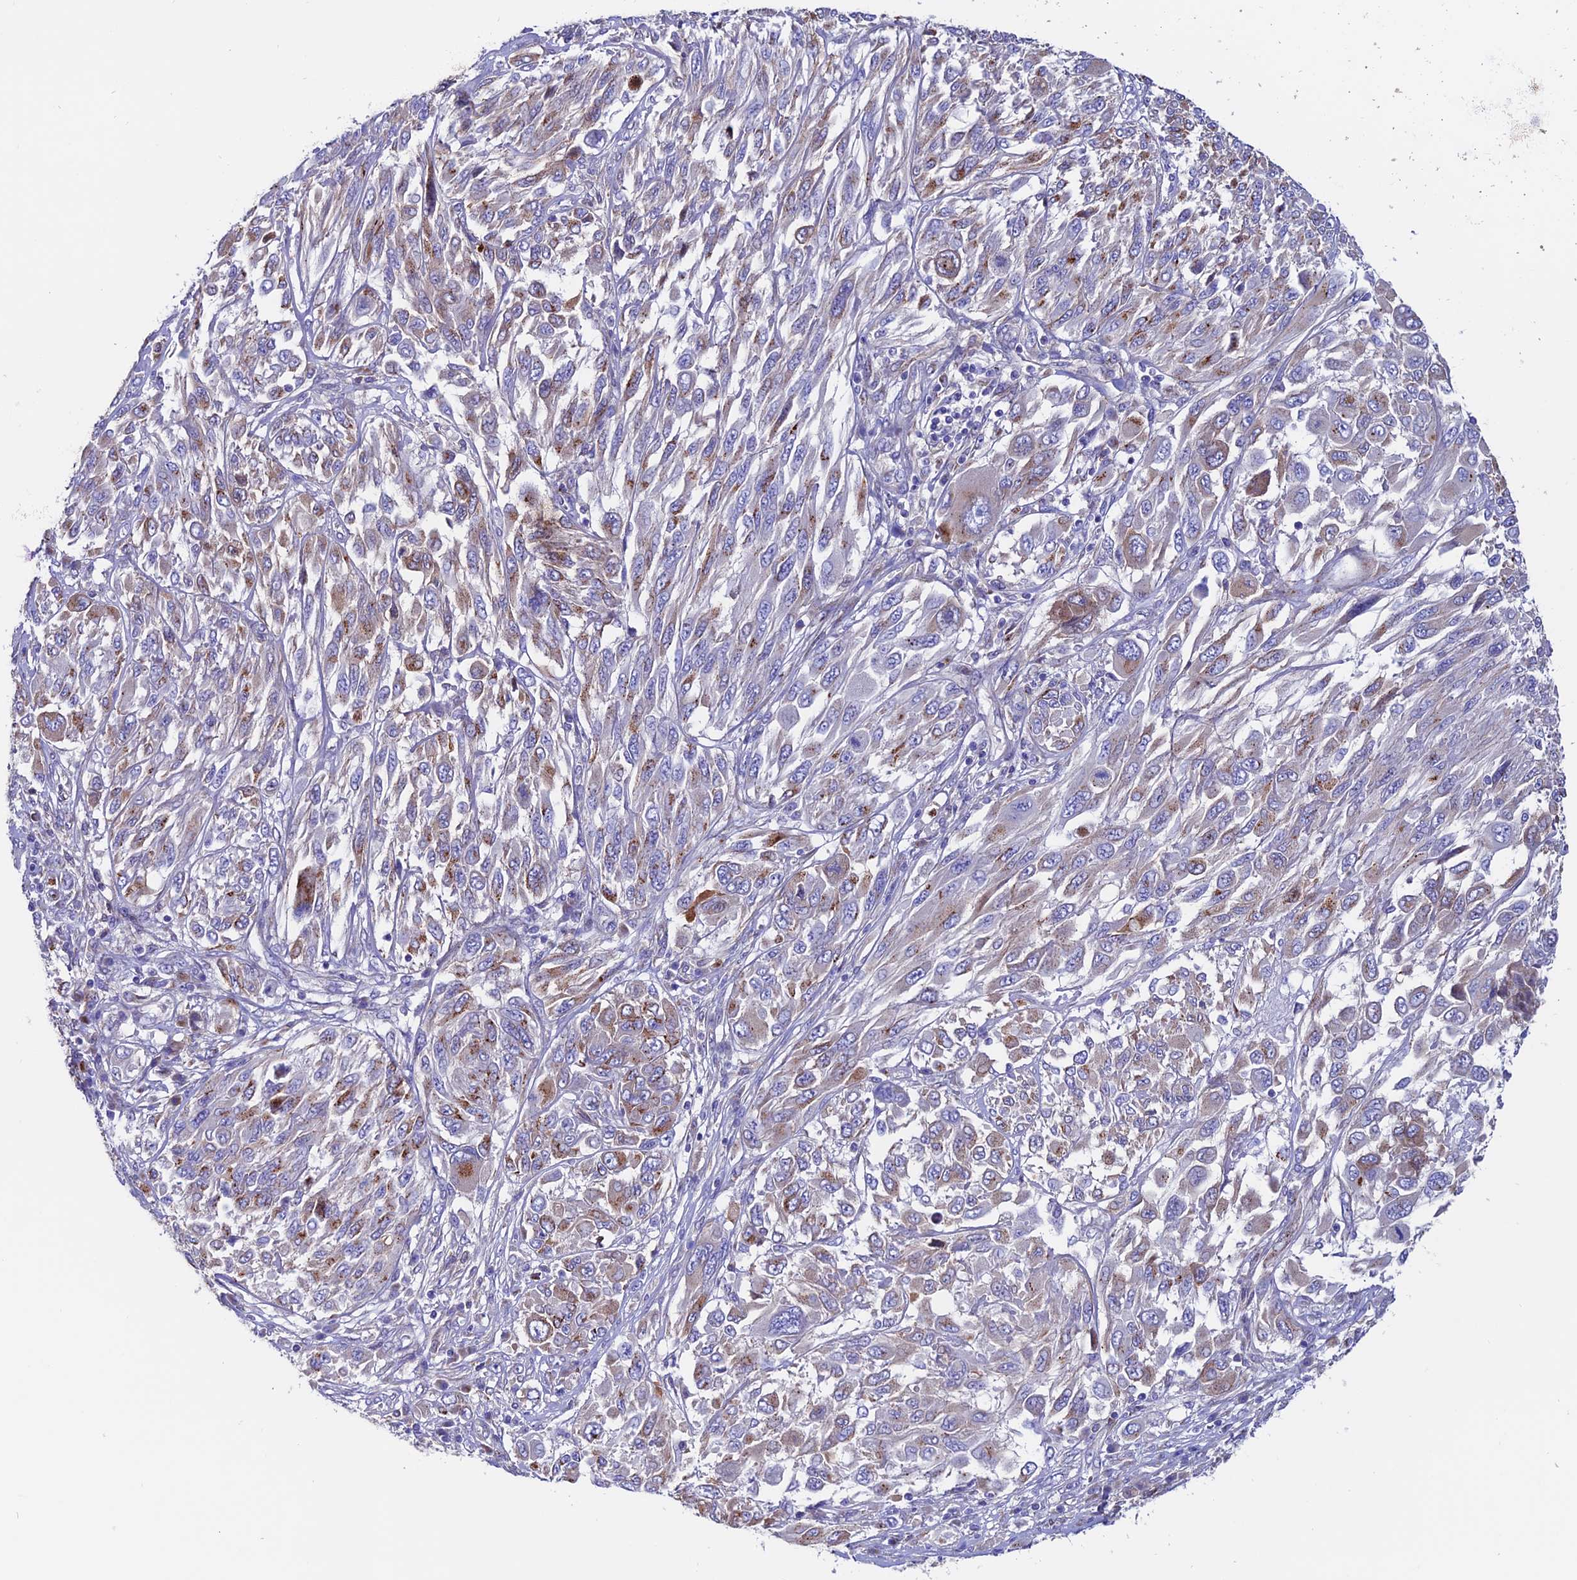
{"staining": {"intensity": "moderate", "quantity": "25%-75%", "location": "cytoplasmic/membranous"}, "tissue": "melanoma", "cell_type": "Tumor cells", "image_type": "cancer", "snomed": [{"axis": "morphology", "description": "Malignant melanoma, NOS"}, {"axis": "topography", "description": "Skin"}], "caption": "Moderate cytoplasmic/membranous expression for a protein is appreciated in approximately 25%-75% of tumor cells of malignant melanoma using IHC.", "gene": "OR51Q1", "patient": {"sex": "female", "age": 91}}